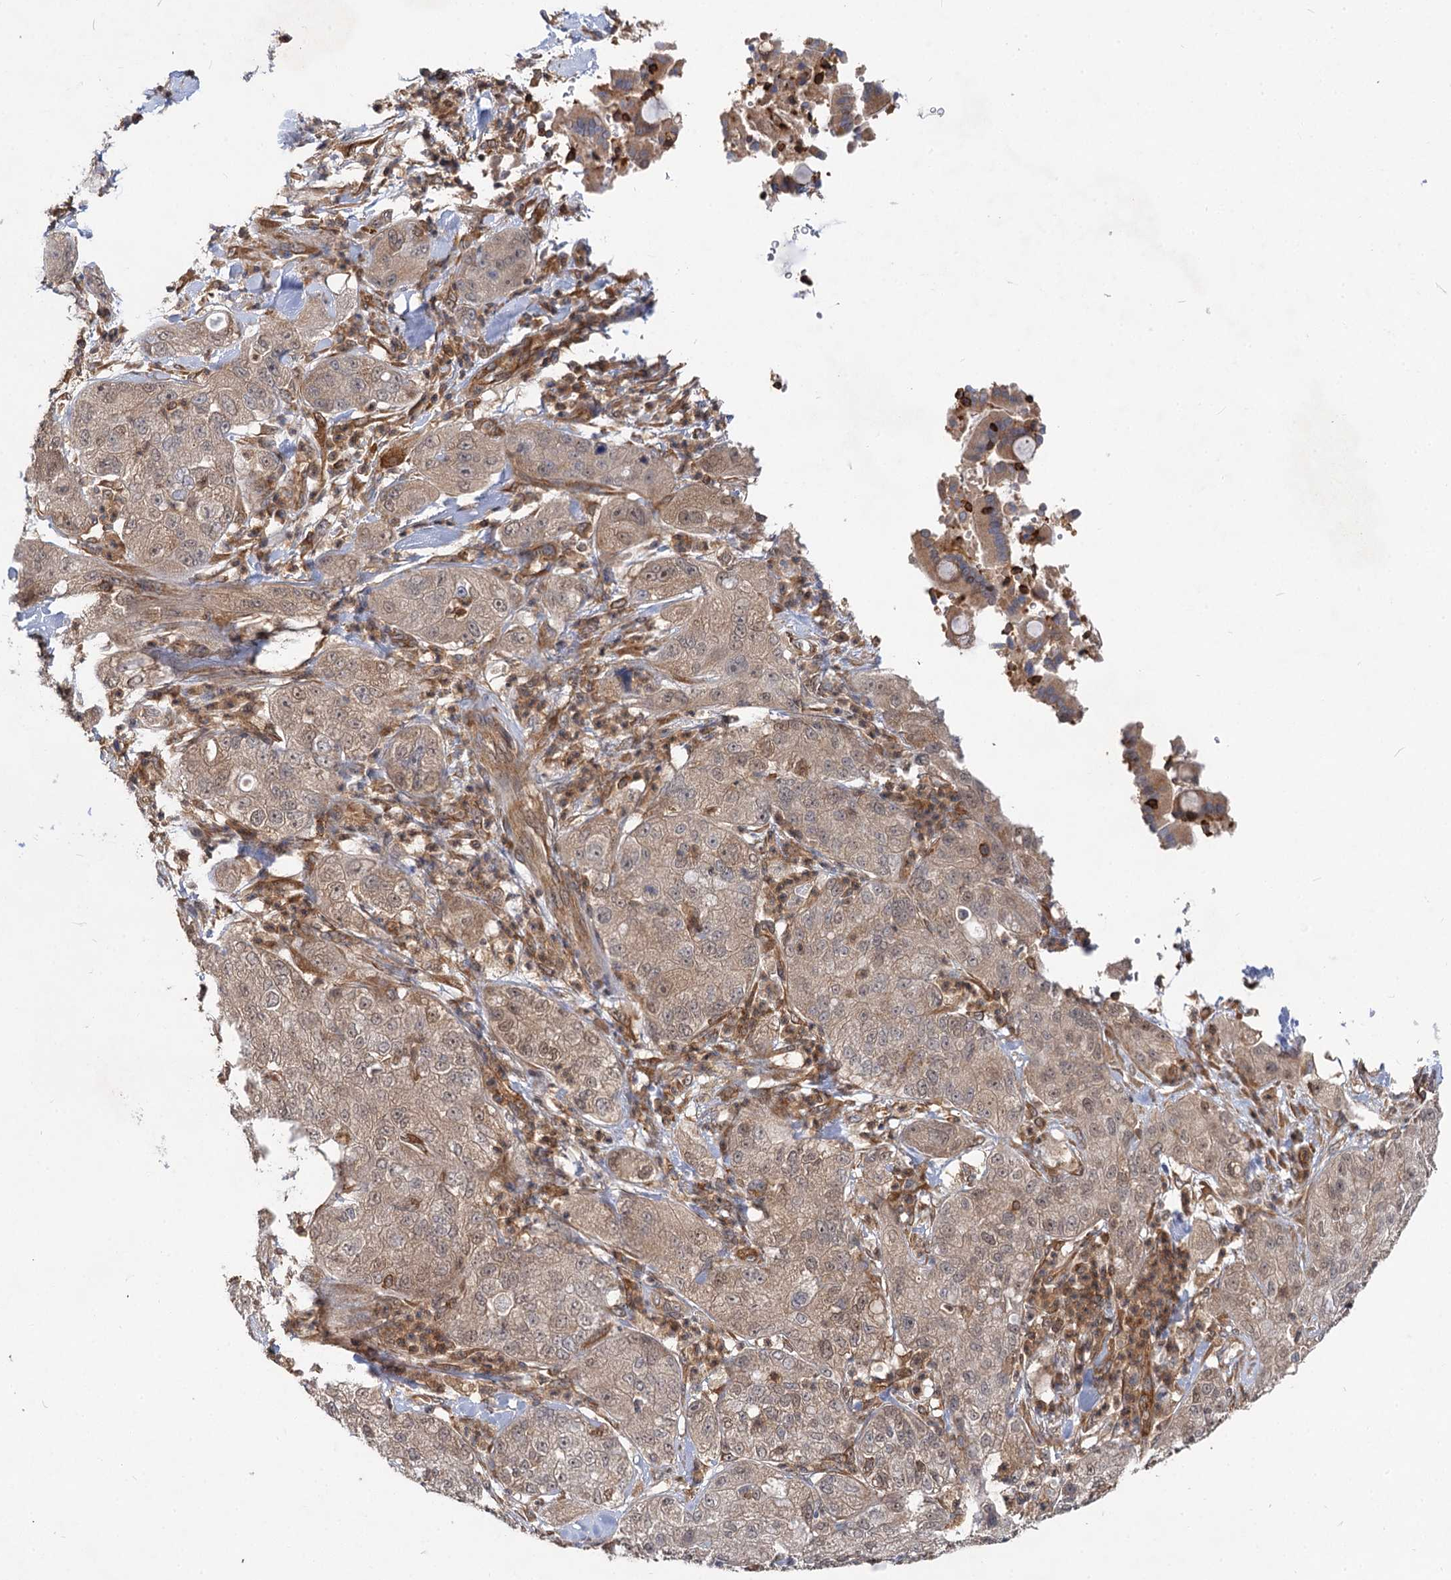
{"staining": {"intensity": "weak", "quantity": "25%-75%", "location": "cytoplasmic/membranous"}, "tissue": "pancreatic cancer", "cell_type": "Tumor cells", "image_type": "cancer", "snomed": [{"axis": "morphology", "description": "Adenocarcinoma, NOS"}, {"axis": "topography", "description": "Pancreas"}], "caption": "A brown stain shows weak cytoplasmic/membranous expression of a protein in human pancreatic cancer tumor cells.", "gene": "PACS1", "patient": {"sex": "female", "age": 78}}